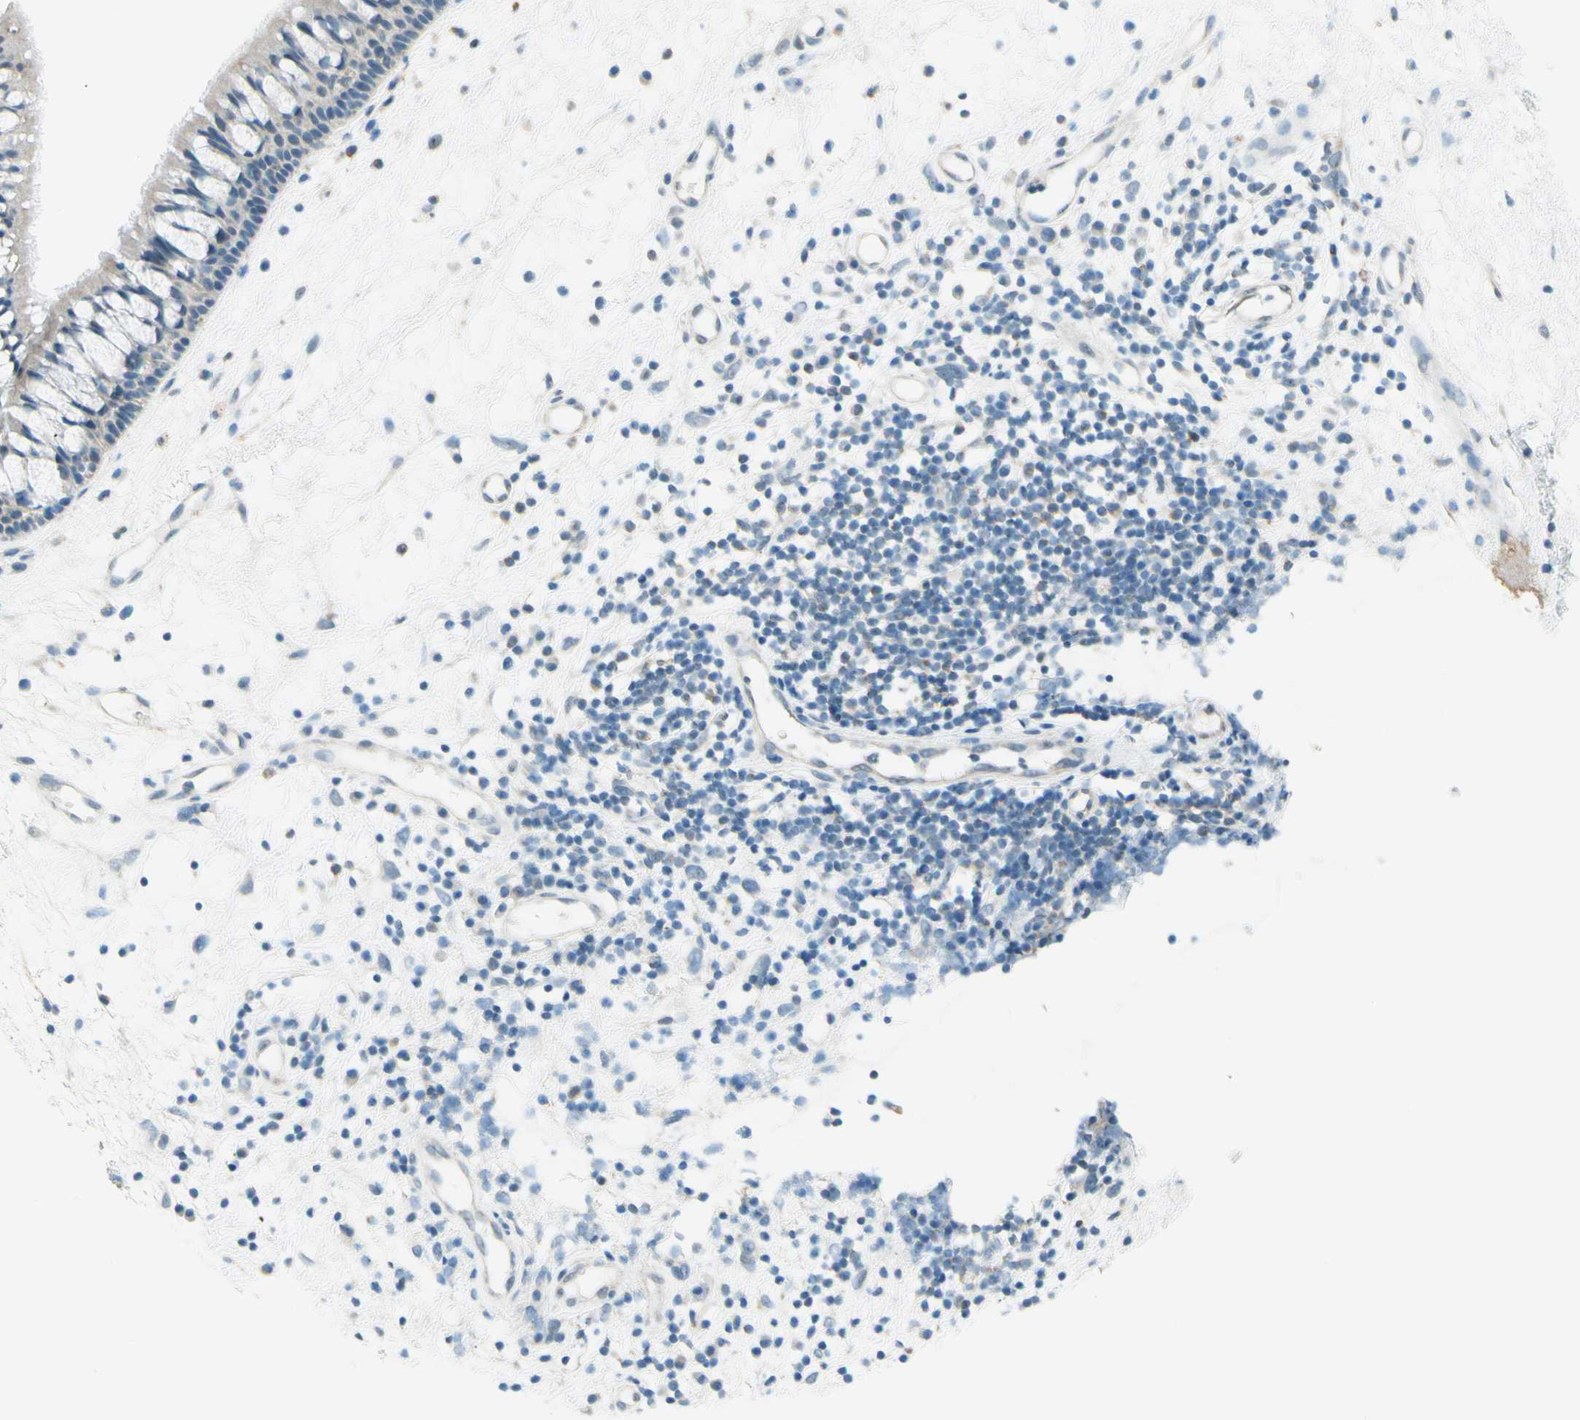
{"staining": {"intensity": "weak", "quantity": "25%-75%", "location": "cytoplasmic/membranous"}, "tissue": "nasopharynx", "cell_type": "Respiratory epithelial cells", "image_type": "normal", "snomed": [{"axis": "morphology", "description": "Normal tissue, NOS"}, {"axis": "morphology", "description": "Inflammation, NOS"}, {"axis": "topography", "description": "Nasopharynx"}], "caption": "IHC image of normal nasopharynx: nasopharynx stained using immunohistochemistry (IHC) reveals low levels of weak protein expression localized specifically in the cytoplasmic/membranous of respiratory epithelial cells, appearing as a cytoplasmic/membranous brown color.", "gene": "JPH1", "patient": {"sex": "male", "age": 48}}